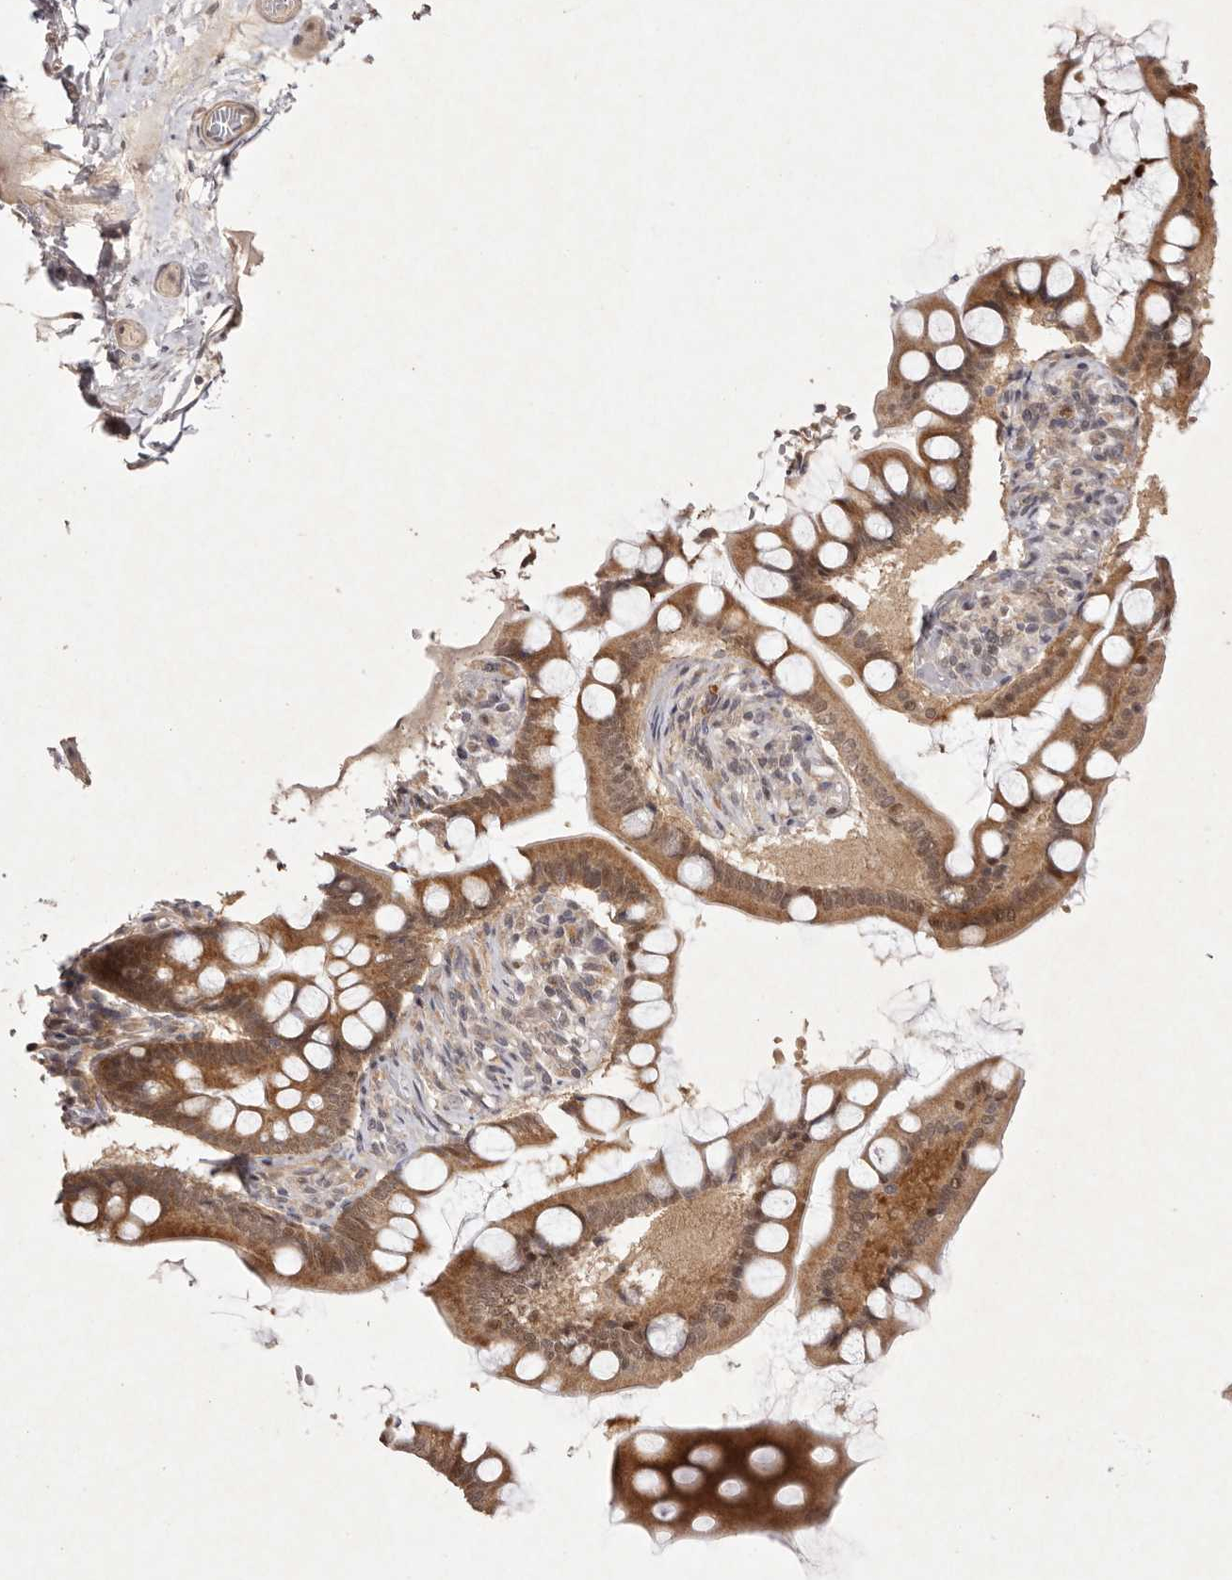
{"staining": {"intensity": "moderate", "quantity": ">75%", "location": "cytoplasmic/membranous,nuclear"}, "tissue": "small intestine", "cell_type": "Glandular cells", "image_type": "normal", "snomed": [{"axis": "morphology", "description": "Normal tissue, NOS"}, {"axis": "topography", "description": "Small intestine"}], "caption": "The image displays staining of unremarkable small intestine, revealing moderate cytoplasmic/membranous,nuclear protein expression (brown color) within glandular cells. (Brightfield microscopy of DAB IHC at high magnification).", "gene": "BUD31", "patient": {"sex": "male", "age": 41}}